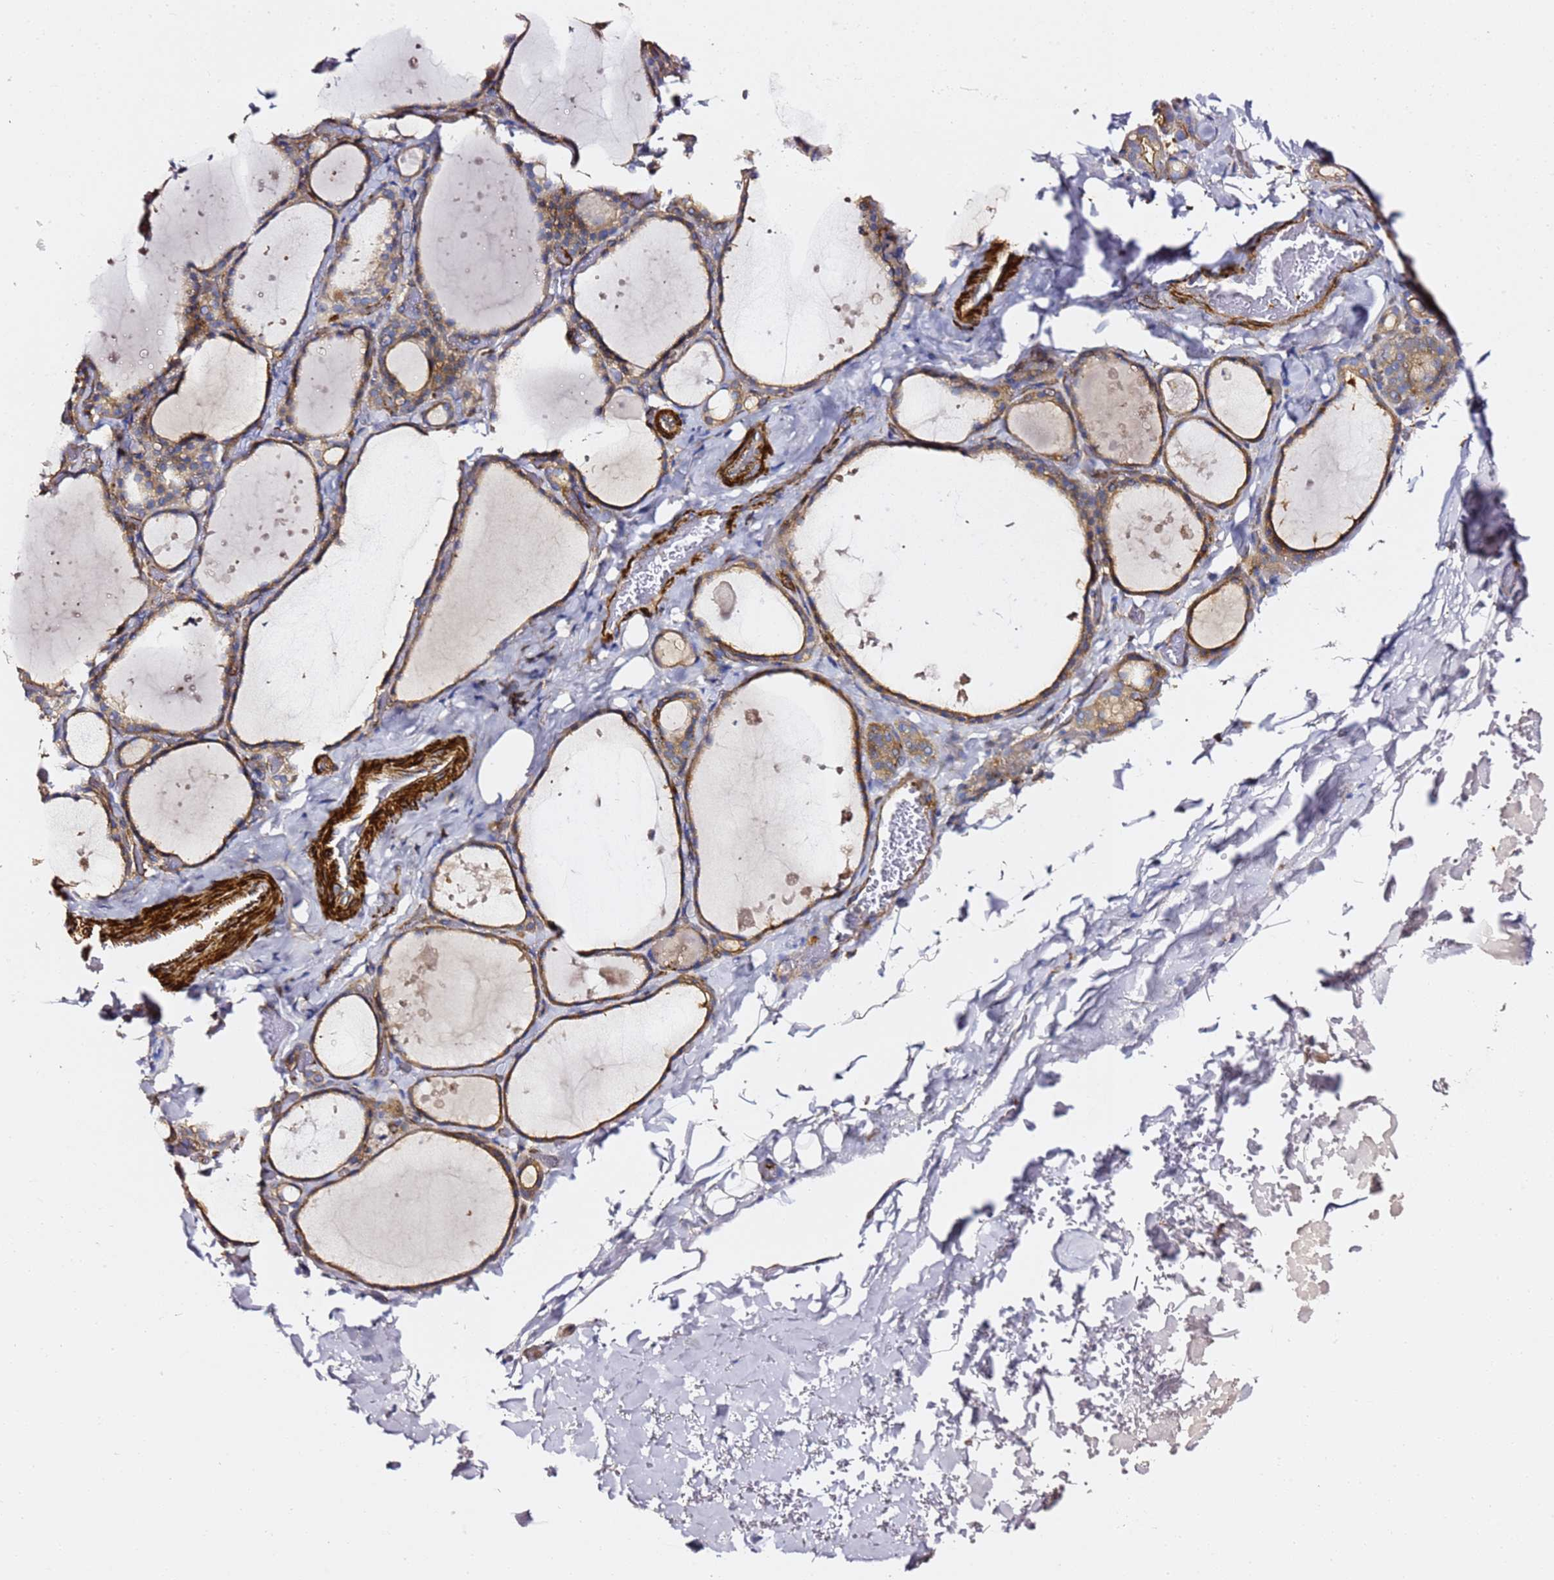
{"staining": {"intensity": "moderate", "quantity": ">75%", "location": "cytoplasmic/membranous"}, "tissue": "thyroid gland", "cell_type": "Glandular cells", "image_type": "normal", "snomed": [{"axis": "morphology", "description": "Normal tissue, NOS"}, {"axis": "topography", "description": "Thyroid gland"}], "caption": "Immunohistochemical staining of unremarkable thyroid gland reveals moderate cytoplasmic/membranous protein staining in about >75% of glandular cells. (Brightfield microscopy of DAB IHC at high magnification).", "gene": "ZFP36L2", "patient": {"sex": "female", "age": 44}}